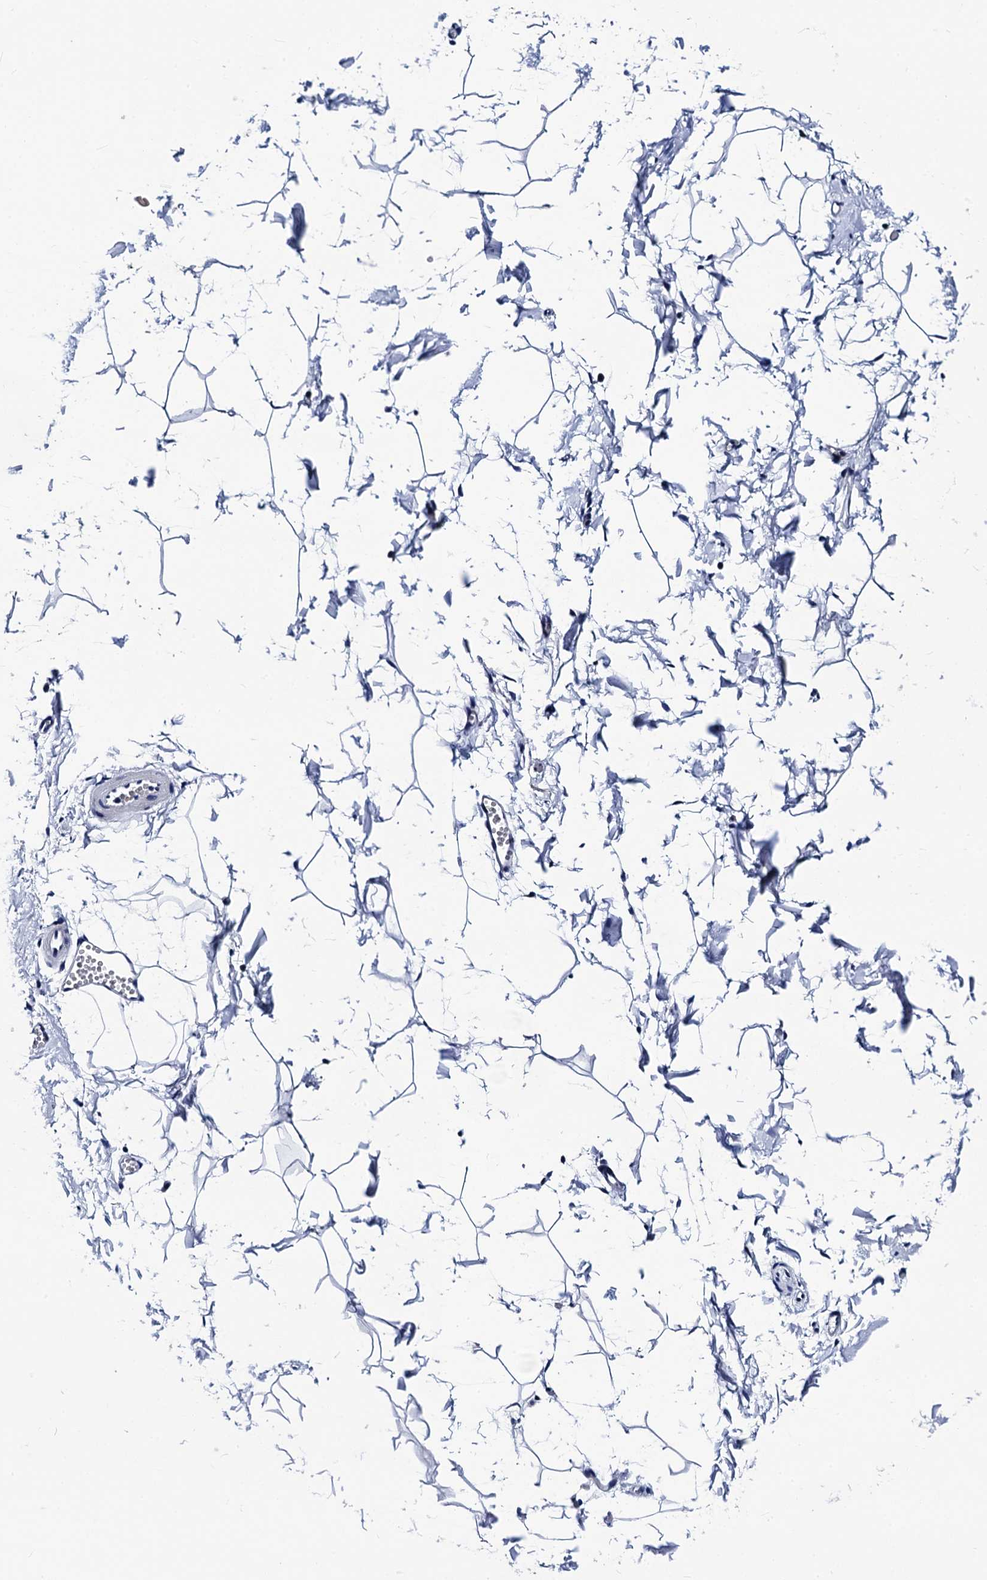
{"staining": {"intensity": "negative", "quantity": "none", "location": "none"}, "tissue": "adipose tissue", "cell_type": "Adipocytes", "image_type": "normal", "snomed": [{"axis": "morphology", "description": "Normal tissue, NOS"}, {"axis": "topography", "description": "Gallbladder"}, {"axis": "topography", "description": "Peripheral nerve tissue"}], "caption": "IHC micrograph of benign human adipose tissue stained for a protein (brown), which shows no expression in adipocytes.", "gene": "LRRC30", "patient": {"sex": "male", "age": 38}}